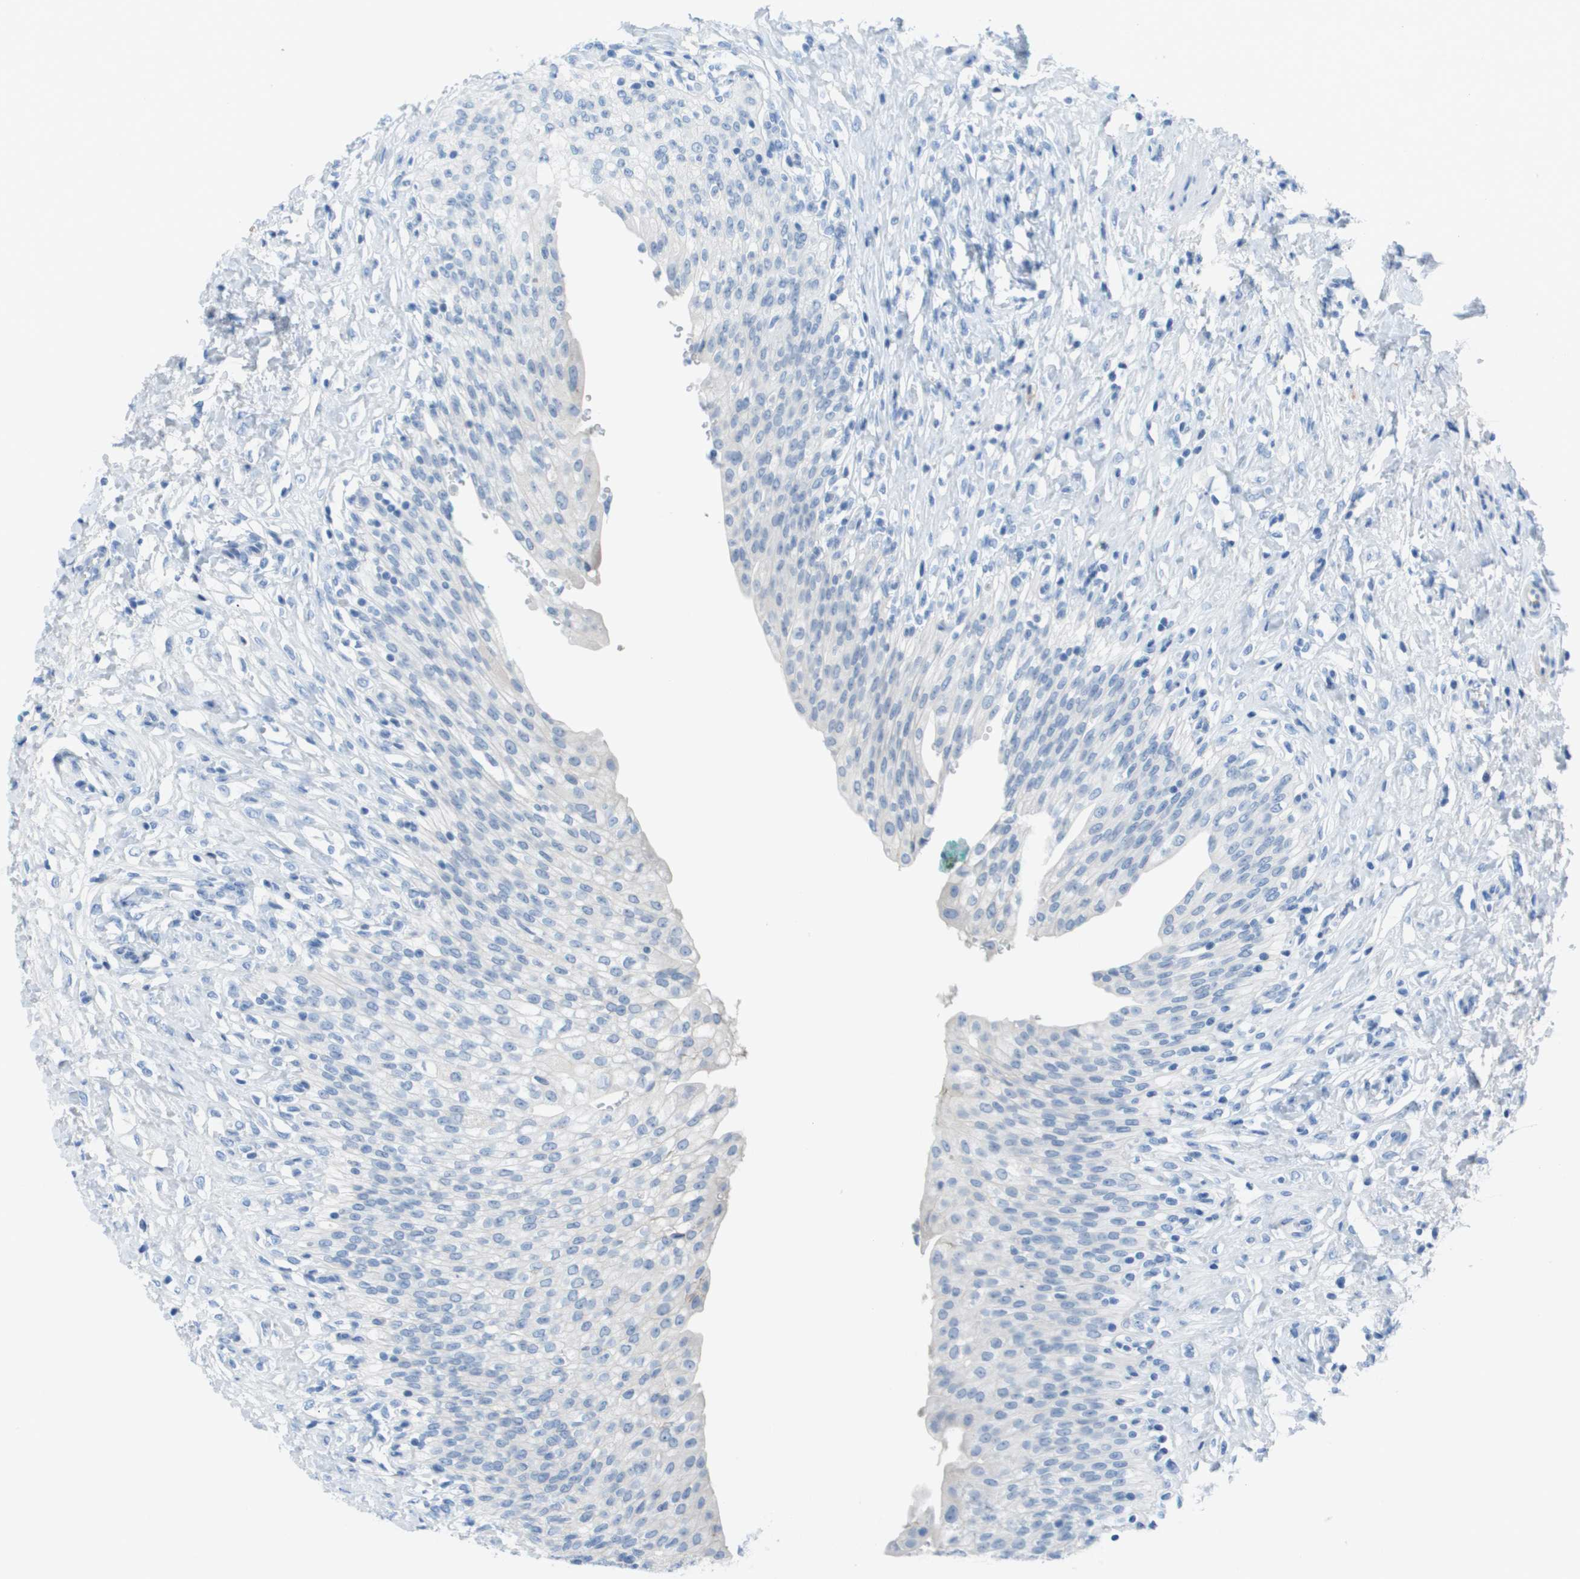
{"staining": {"intensity": "negative", "quantity": "none", "location": "none"}, "tissue": "urinary bladder", "cell_type": "Urothelial cells", "image_type": "normal", "snomed": [{"axis": "morphology", "description": "Urothelial carcinoma, High grade"}, {"axis": "topography", "description": "Urinary bladder"}], "caption": "Immunohistochemical staining of unremarkable urinary bladder demonstrates no significant staining in urothelial cells.", "gene": "GPR18", "patient": {"sex": "male", "age": 46}}